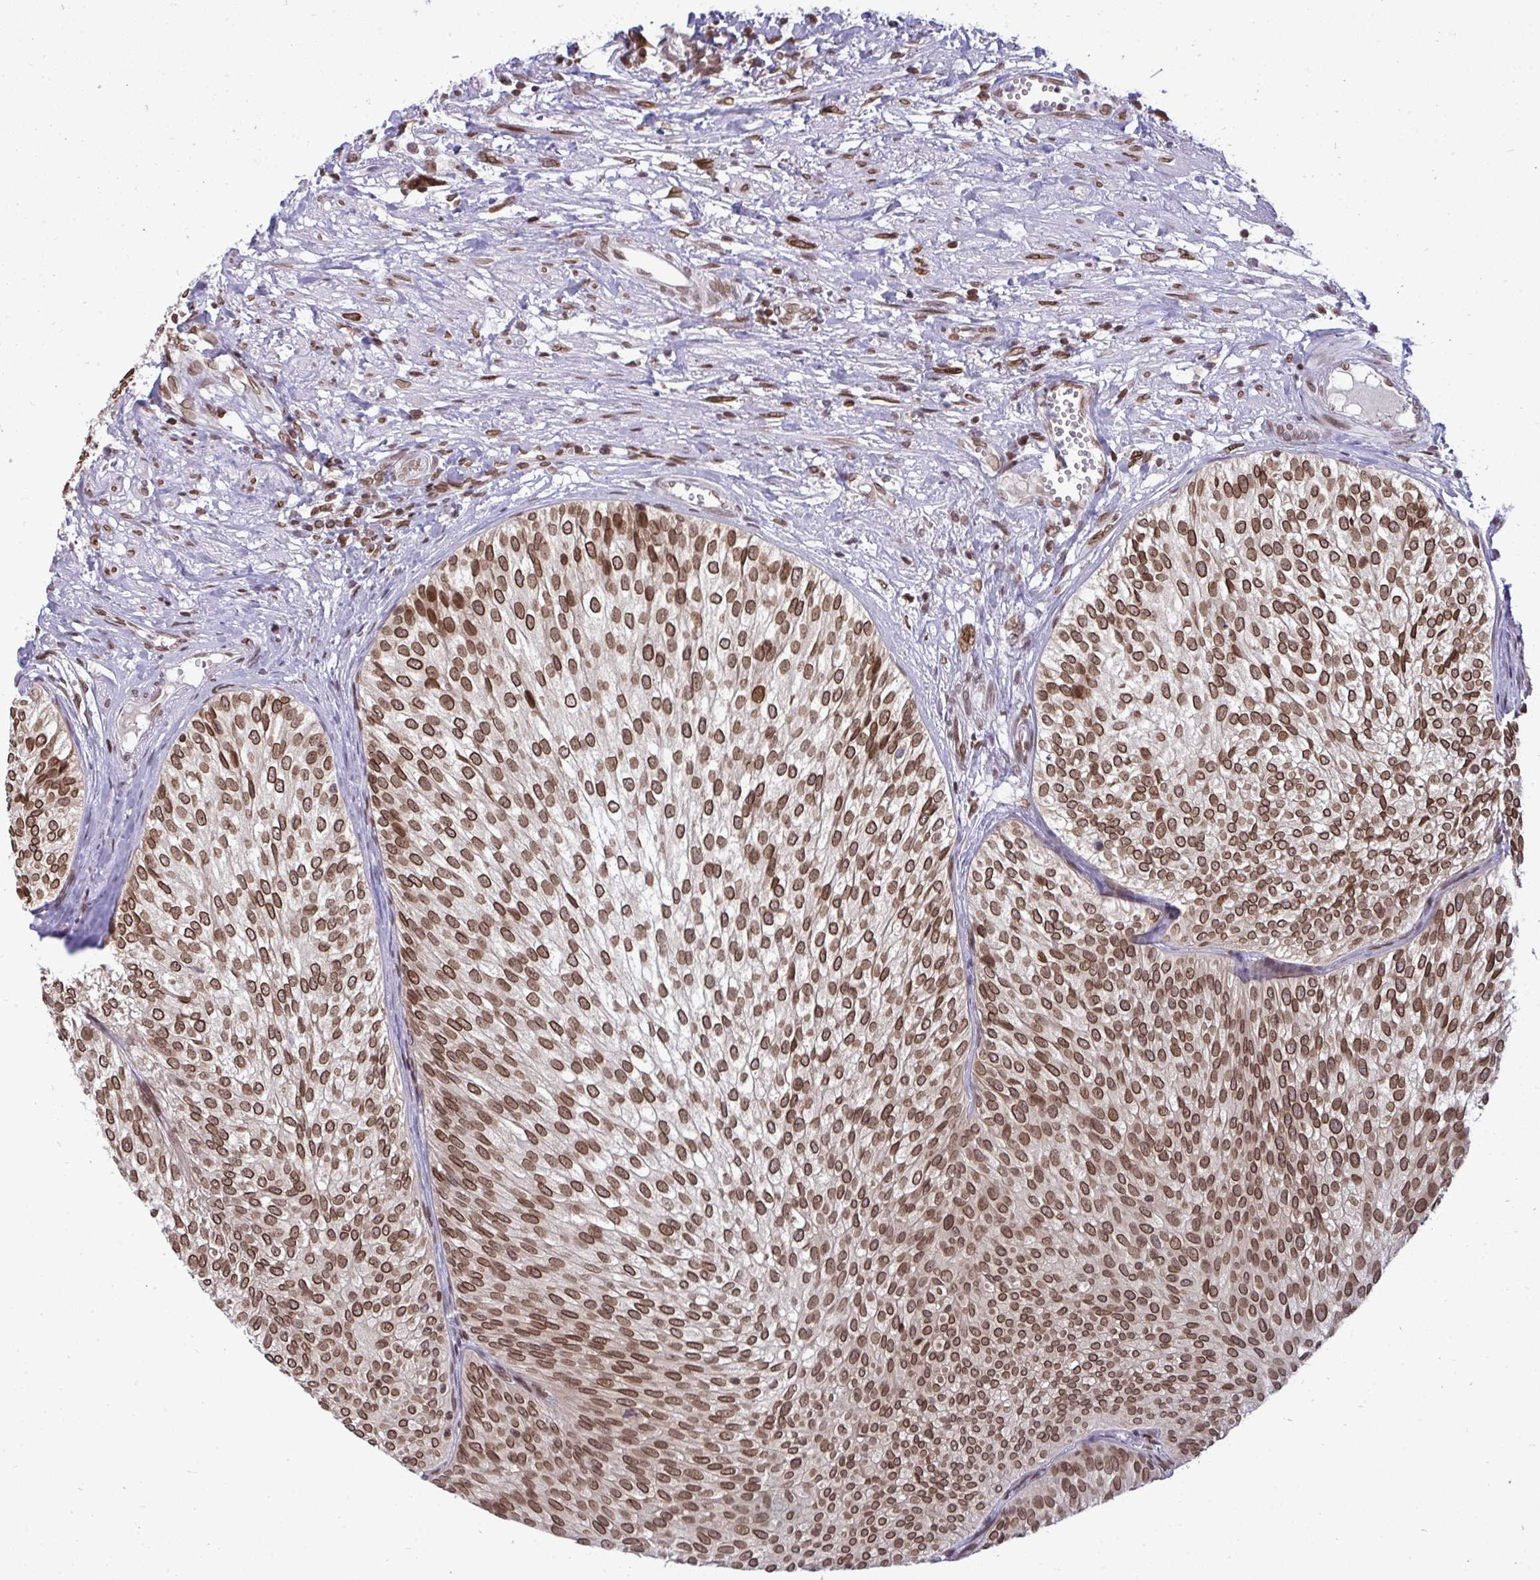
{"staining": {"intensity": "moderate", "quantity": ">75%", "location": "cytoplasmic/membranous,nuclear"}, "tissue": "urothelial cancer", "cell_type": "Tumor cells", "image_type": "cancer", "snomed": [{"axis": "morphology", "description": "Urothelial carcinoma, Low grade"}, {"axis": "topography", "description": "Urinary bladder"}], "caption": "DAB immunohistochemical staining of human low-grade urothelial carcinoma demonstrates moderate cytoplasmic/membranous and nuclear protein positivity in approximately >75% of tumor cells.", "gene": "JPT1", "patient": {"sex": "male", "age": 91}}